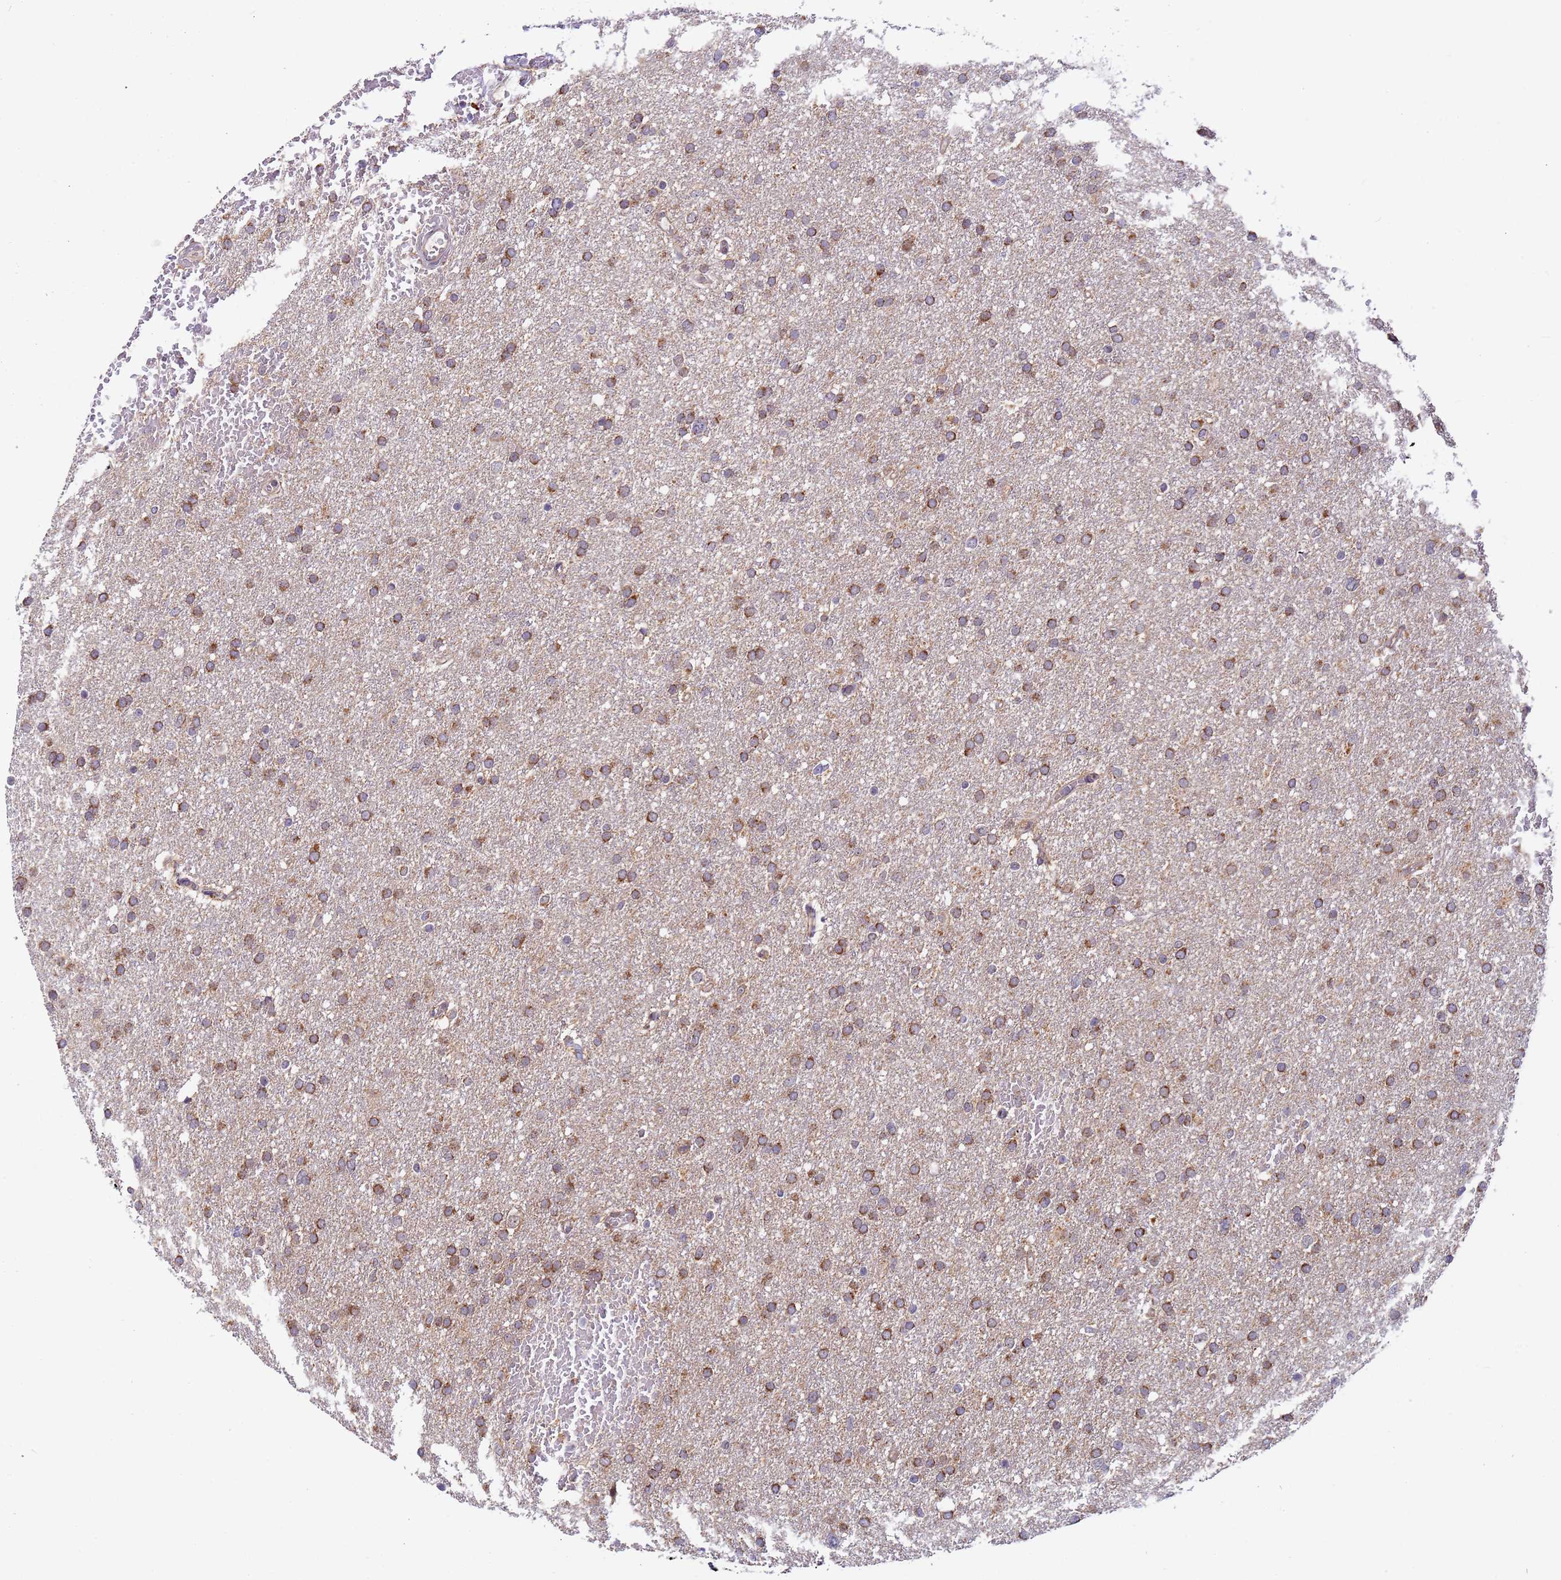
{"staining": {"intensity": "moderate", "quantity": ">75%", "location": "cytoplasmic/membranous"}, "tissue": "glioma", "cell_type": "Tumor cells", "image_type": "cancer", "snomed": [{"axis": "morphology", "description": "Glioma, malignant, High grade"}, {"axis": "topography", "description": "Cerebral cortex"}], "caption": "Human glioma stained with a protein marker shows moderate staining in tumor cells.", "gene": "RAPGEF3", "patient": {"sex": "female", "age": 36}}